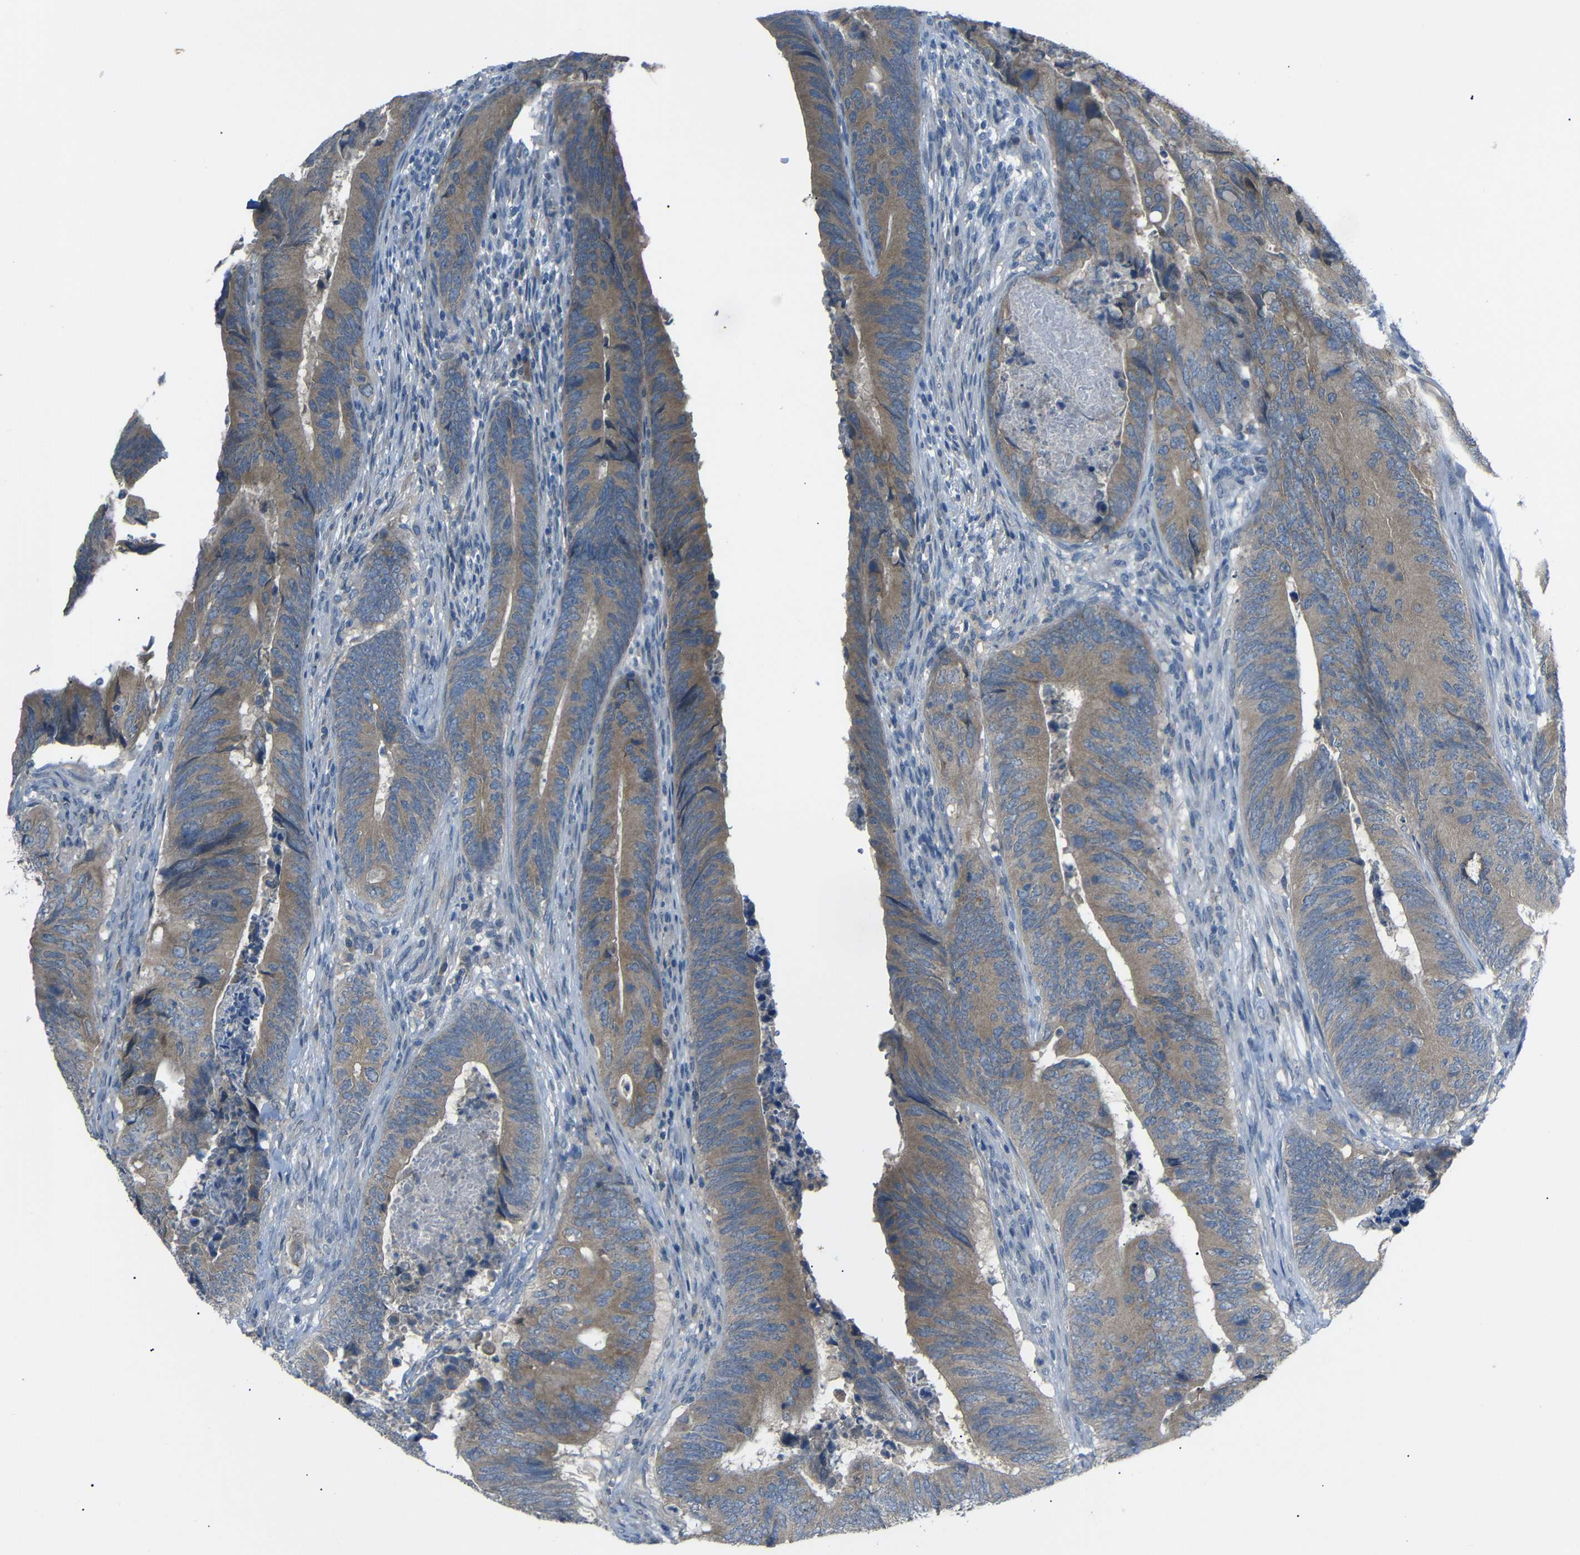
{"staining": {"intensity": "moderate", "quantity": ">75%", "location": "cytoplasmic/membranous"}, "tissue": "colorectal cancer", "cell_type": "Tumor cells", "image_type": "cancer", "snomed": [{"axis": "morphology", "description": "Normal tissue, NOS"}, {"axis": "morphology", "description": "Adenocarcinoma, NOS"}, {"axis": "topography", "description": "Colon"}], "caption": "The histopathology image displays staining of colorectal adenocarcinoma, revealing moderate cytoplasmic/membranous protein expression (brown color) within tumor cells. The staining was performed using DAB (3,3'-diaminobenzidine) to visualize the protein expression in brown, while the nuclei were stained in blue with hematoxylin (Magnification: 20x).", "gene": "C6orf89", "patient": {"sex": "male", "age": 56}}